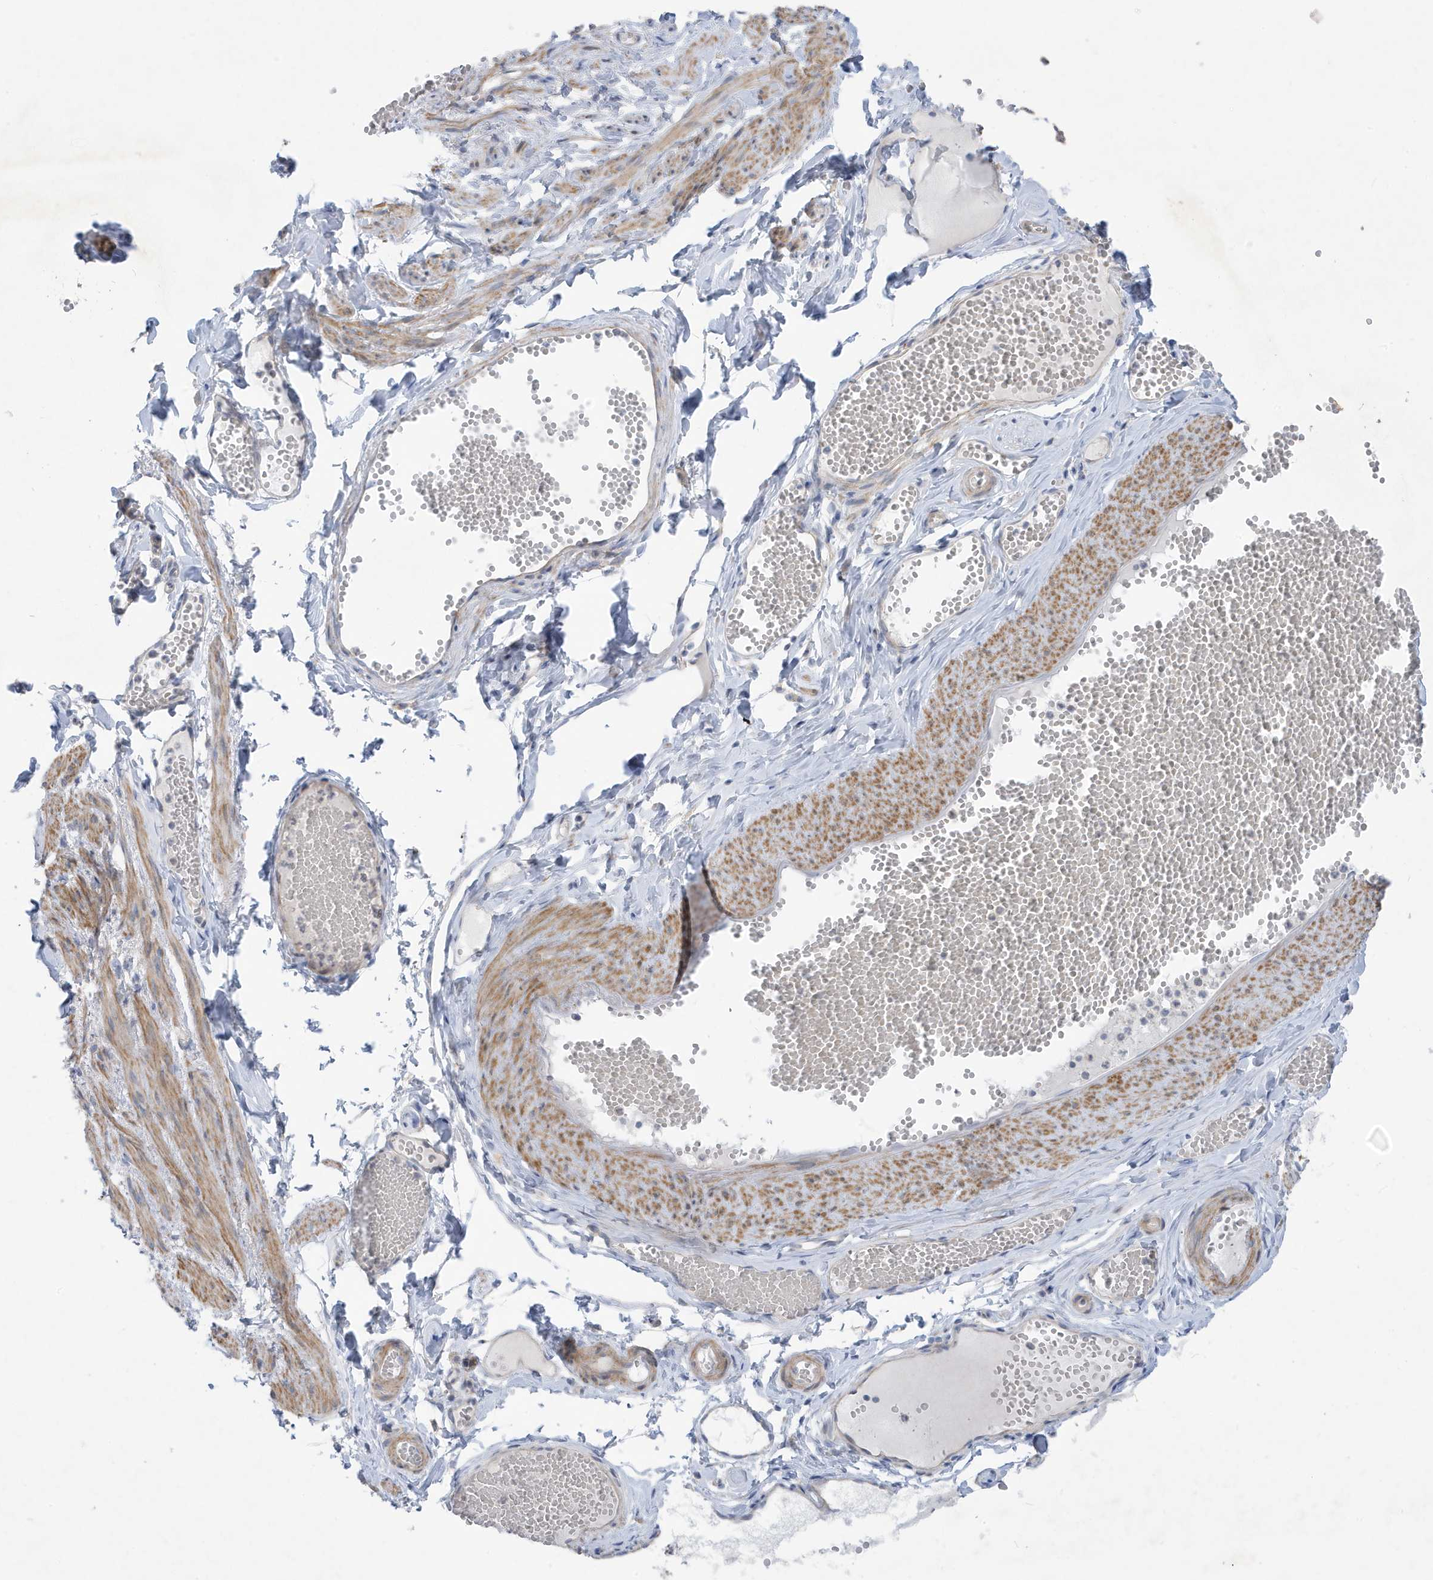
{"staining": {"intensity": "negative", "quantity": "none", "location": "none"}, "tissue": "adipose tissue", "cell_type": "Adipocytes", "image_type": "normal", "snomed": [{"axis": "morphology", "description": "Normal tissue, NOS"}, {"axis": "topography", "description": "Smooth muscle"}, {"axis": "topography", "description": "Peripheral nerve tissue"}], "caption": "Immunohistochemistry image of unremarkable adipose tissue stained for a protein (brown), which shows no staining in adipocytes. Nuclei are stained in blue.", "gene": "ATP13A5", "patient": {"sex": "female", "age": 39}}